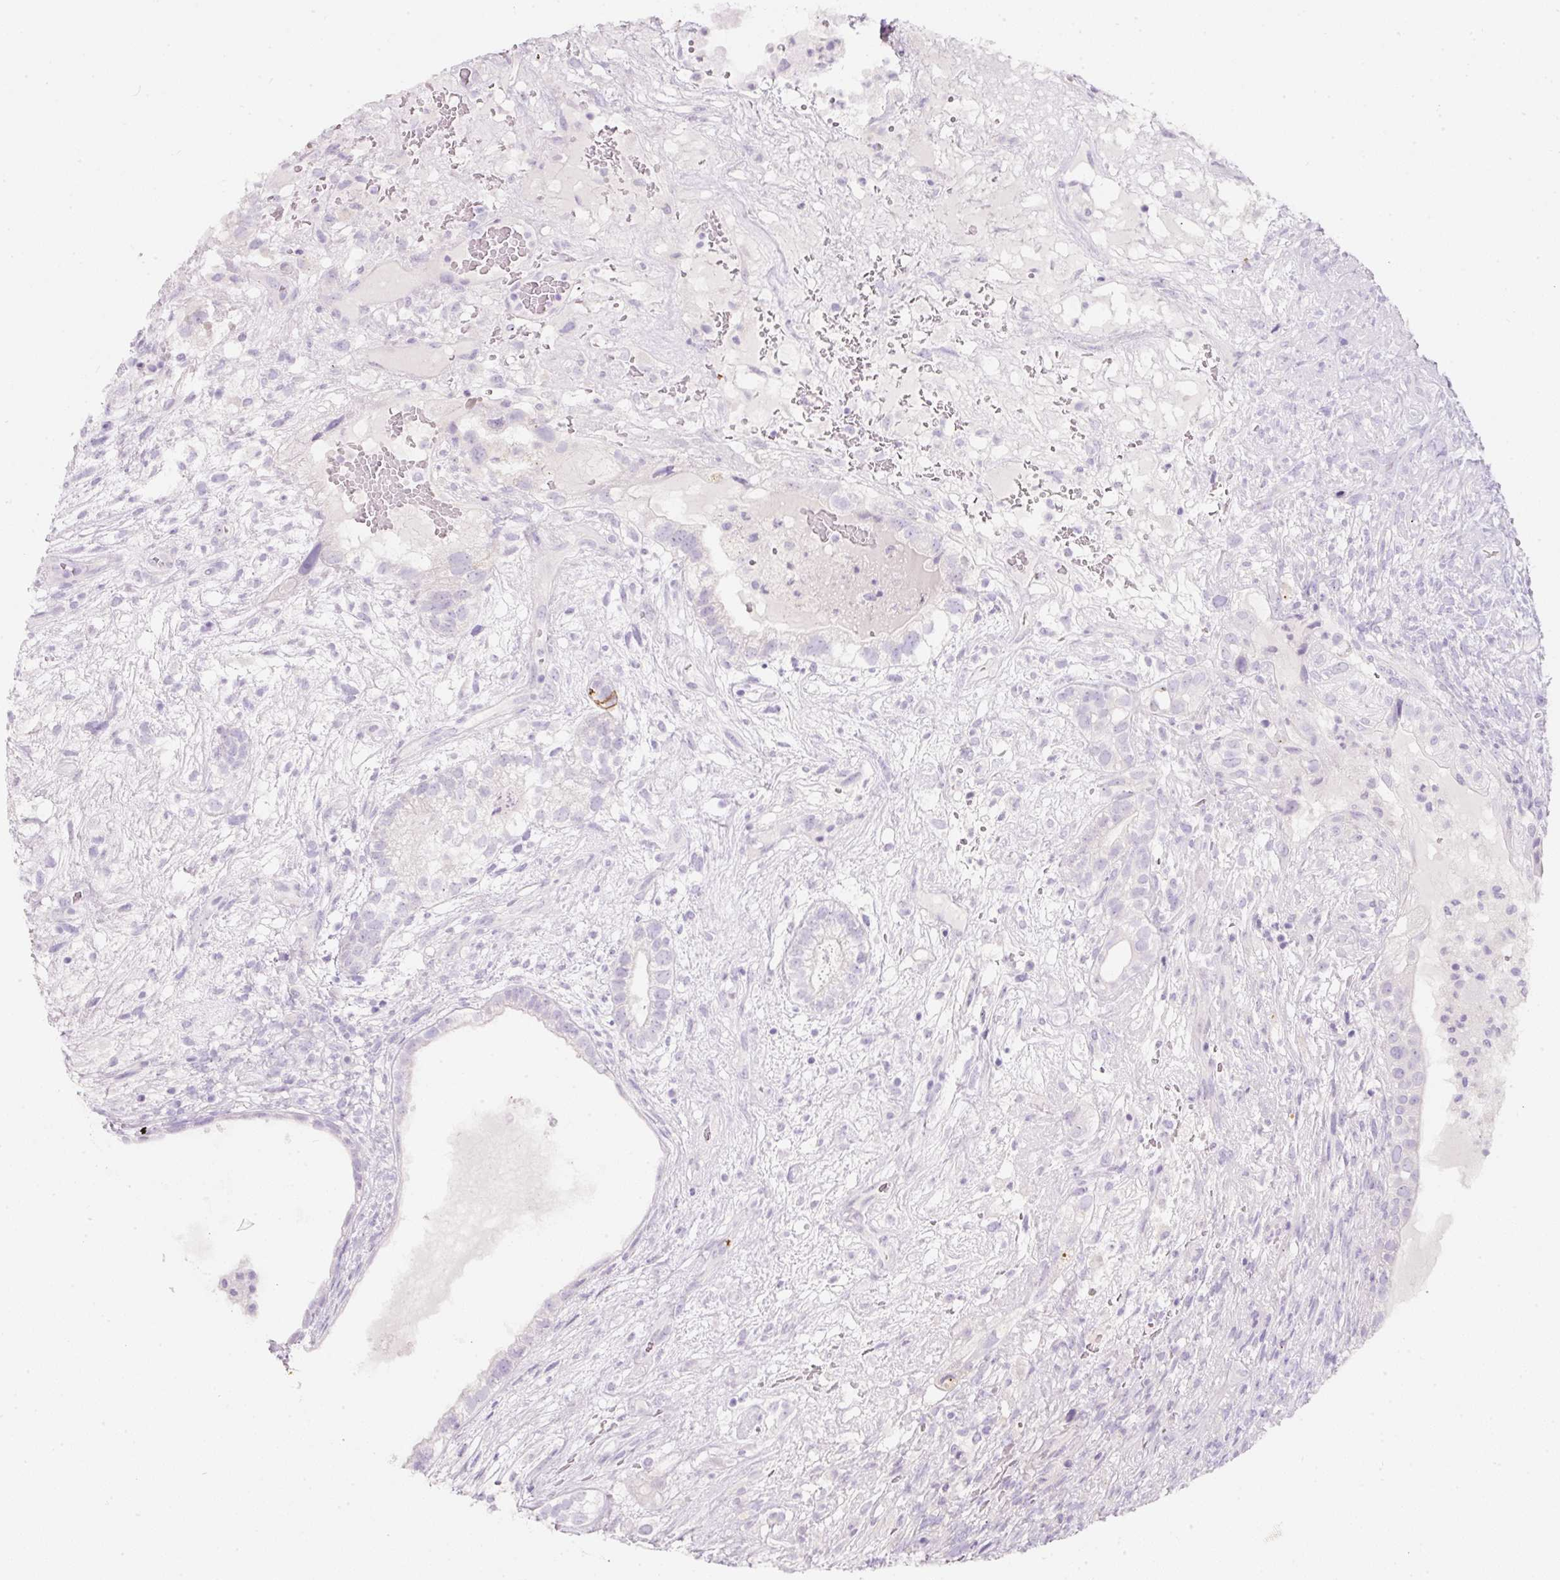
{"staining": {"intensity": "negative", "quantity": "none", "location": "none"}, "tissue": "testis cancer", "cell_type": "Tumor cells", "image_type": "cancer", "snomed": [{"axis": "morphology", "description": "Seminoma, NOS"}, {"axis": "morphology", "description": "Carcinoma, Embryonal, NOS"}, {"axis": "topography", "description": "Testis"}], "caption": "The histopathology image displays no significant staining in tumor cells of testis cancer.", "gene": "SLC2A2", "patient": {"sex": "male", "age": 41}}